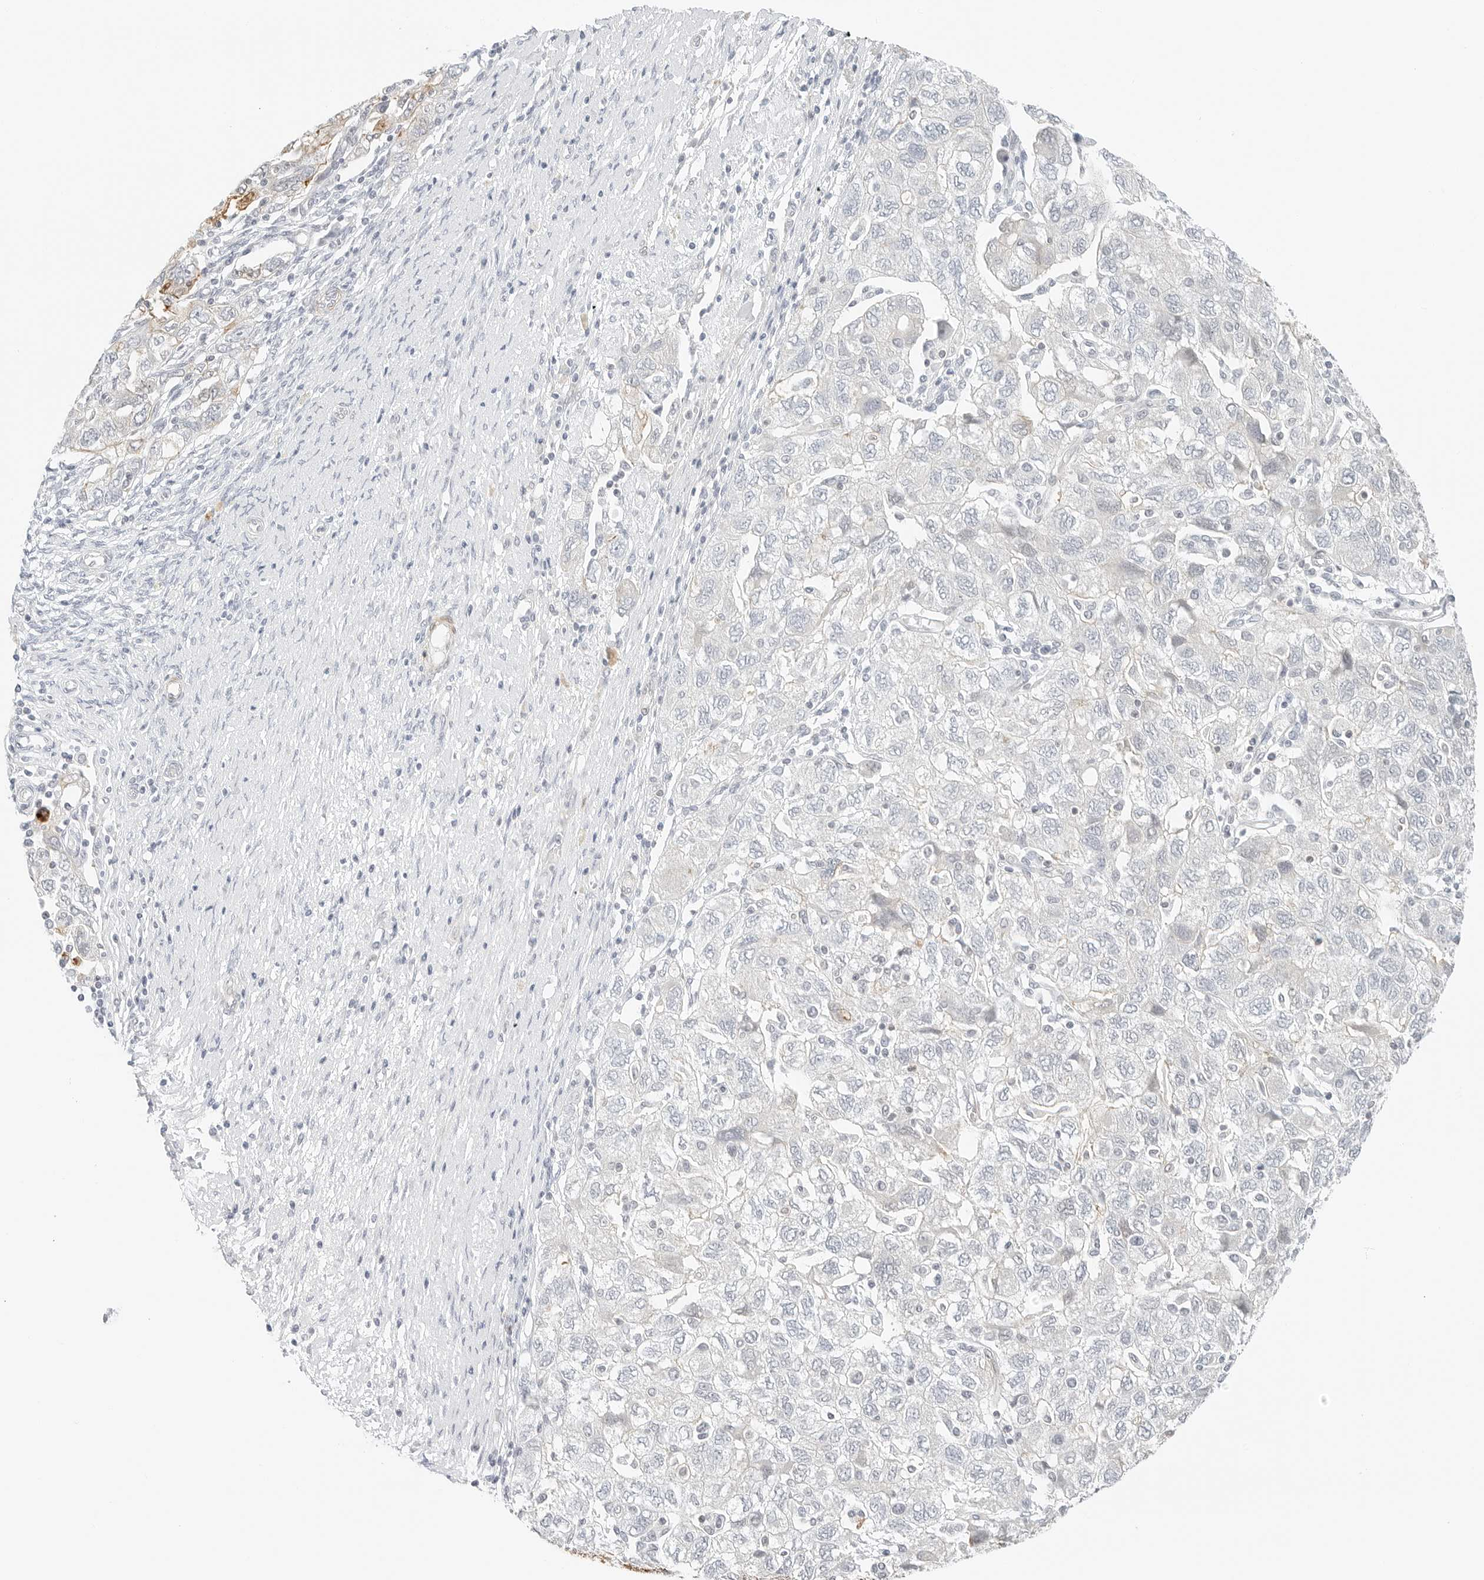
{"staining": {"intensity": "negative", "quantity": "none", "location": "none"}, "tissue": "ovarian cancer", "cell_type": "Tumor cells", "image_type": "cancer", "snomed": [{"axis": "morphology", "description": "Carcinoma, NOS"}, {"axis": "morphology", "description": "Cystadenocarcinoma, serous, NOS"}, {"axis": "topography", "description": "Ovary"}], "caption": "High magnification brightfield microscopy of ovarian carcinoma stained with DAB (brown) and counterstained with hematoxylin (blue): tumor cells show no significant positivity.", "gene": "IQCC", "patient": {"sex": "female", "age": 69}}